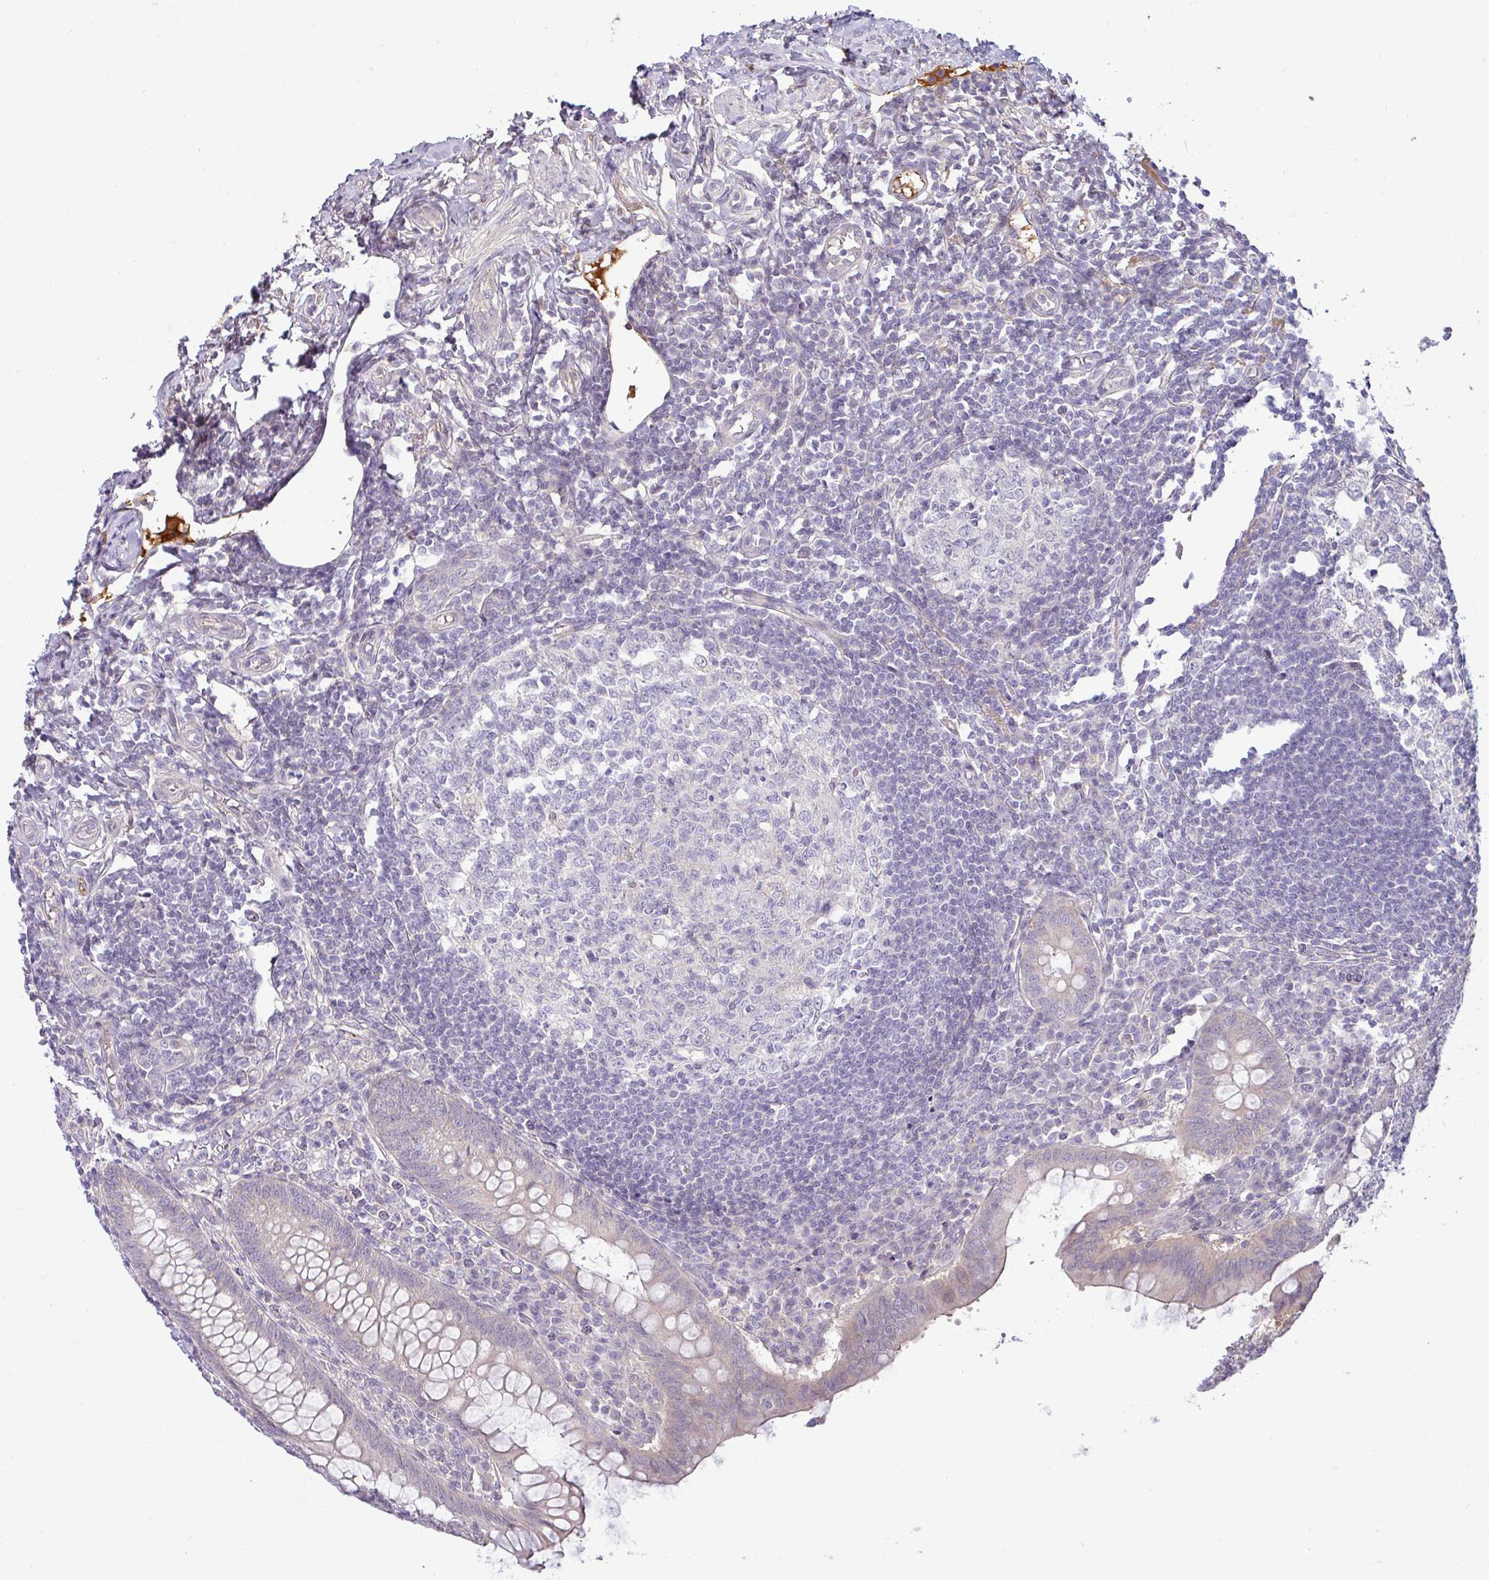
{"staining": {"intensity": "moderate", "quantity": "<25%", "location": "cytoplasmic/membranous"}, "tissue": "appendix", "cell_type": "Glandular cells", "image_type": "normal", "snomed": [{"axis": "morphology", "description": "Normal tissue, NOS"}, {"axis": "topography", "description": "Appendix"}], "caption": "Protein staining by immunohistochemistry reveals moderate cytoplasmic/membranous positivity in approximately <25% of glandular cells in benign appendix.", "gene": "APOM", "patient": {"sex": "female", "age": 33}}